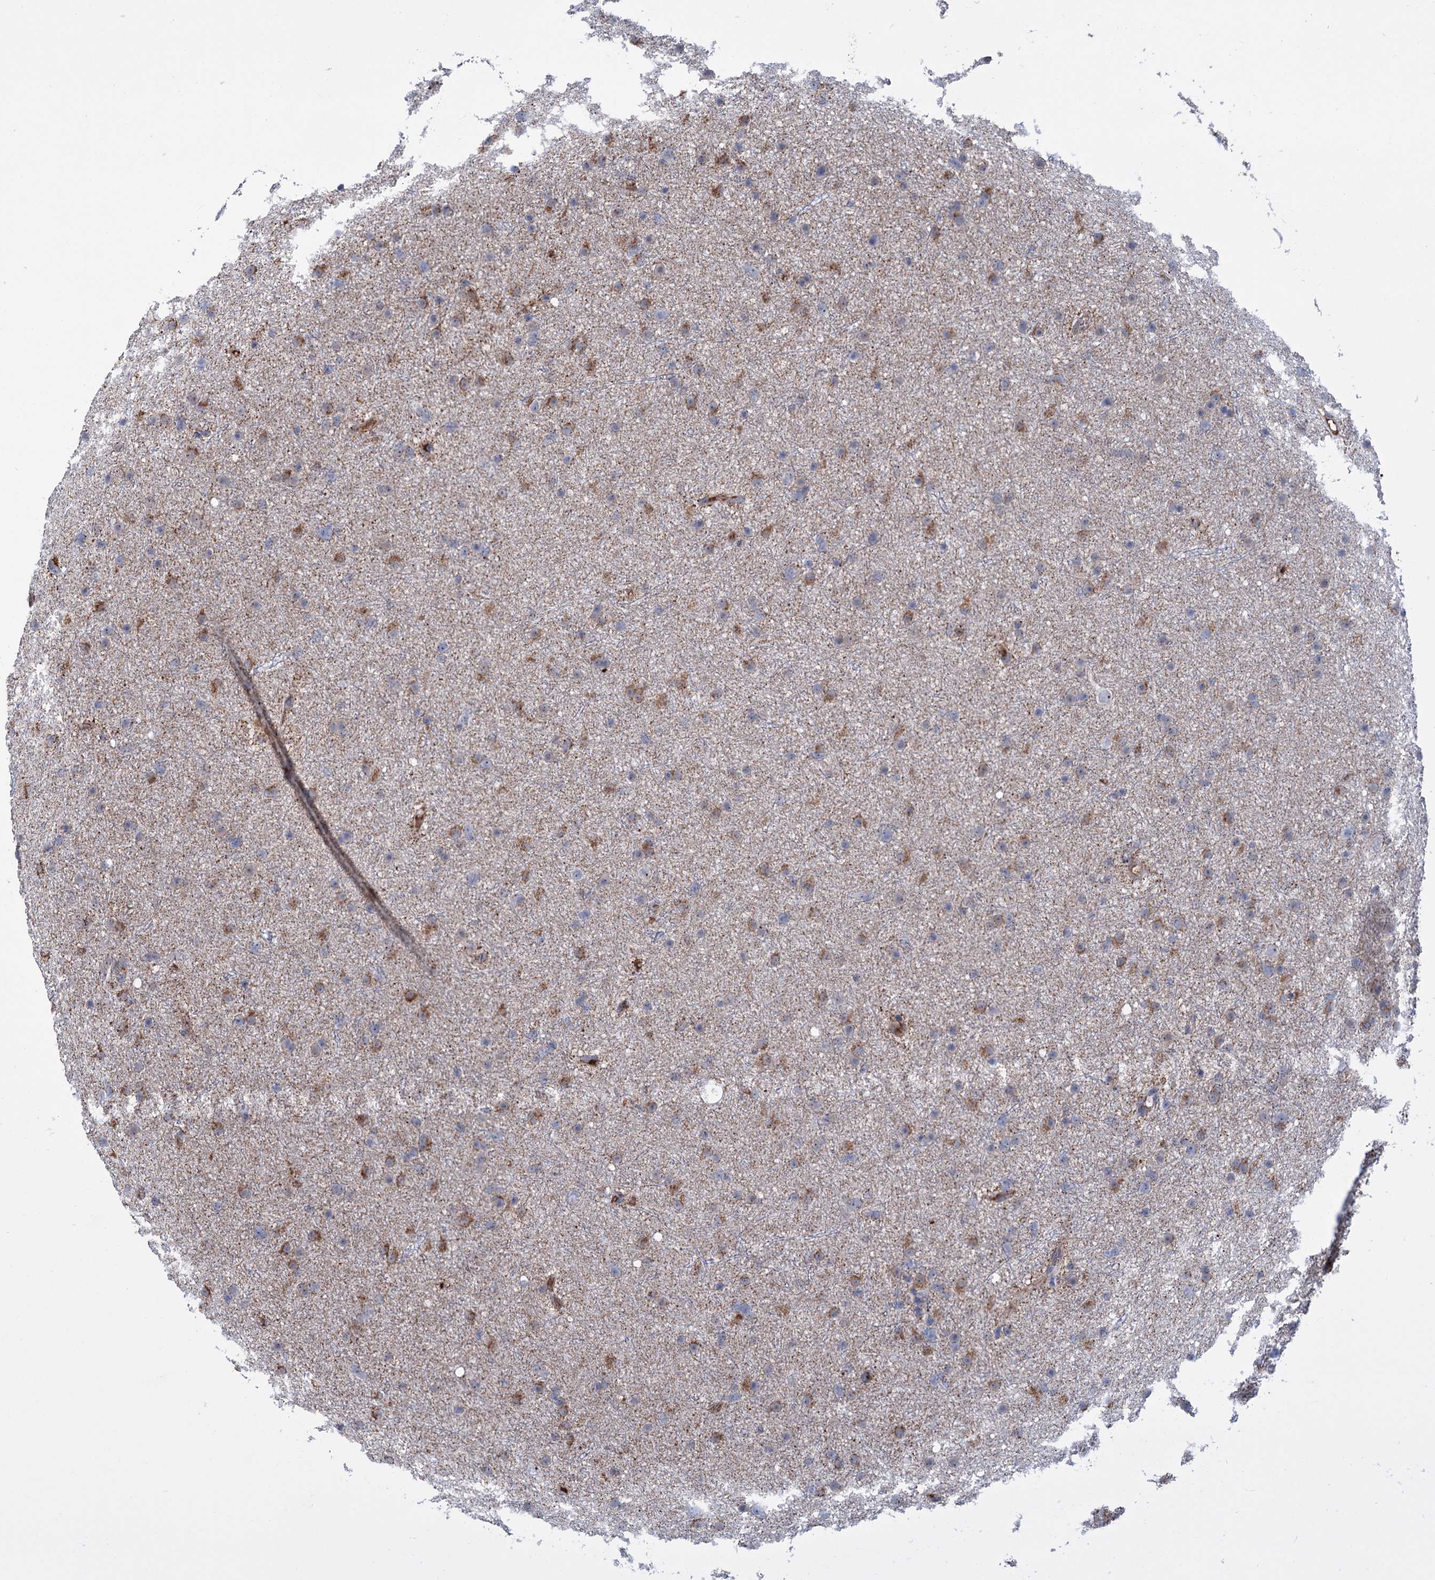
{"staining": {"intensity": "moderate", "quantity": "25%-75%", "location": "cytoplasmic/membranous"}, "tissue": "glioma", "cell_type": "Tumor cells", "image_type": "cancer", "snomed": [{"axis": "morphology", "description": "Glioma, malignant, Low grade"}, {"axis": "topography", "description": "Cerebral cortex"}], "caption": "Human low-grade glioma (malignant) stained for a protein (brown) exhibits moderate cytoplasmic/membranous positive positivity in about 25%-75% of tumor cells.", "gene": "LPIN1", "patient": {"sex": "female", "age": 39}}